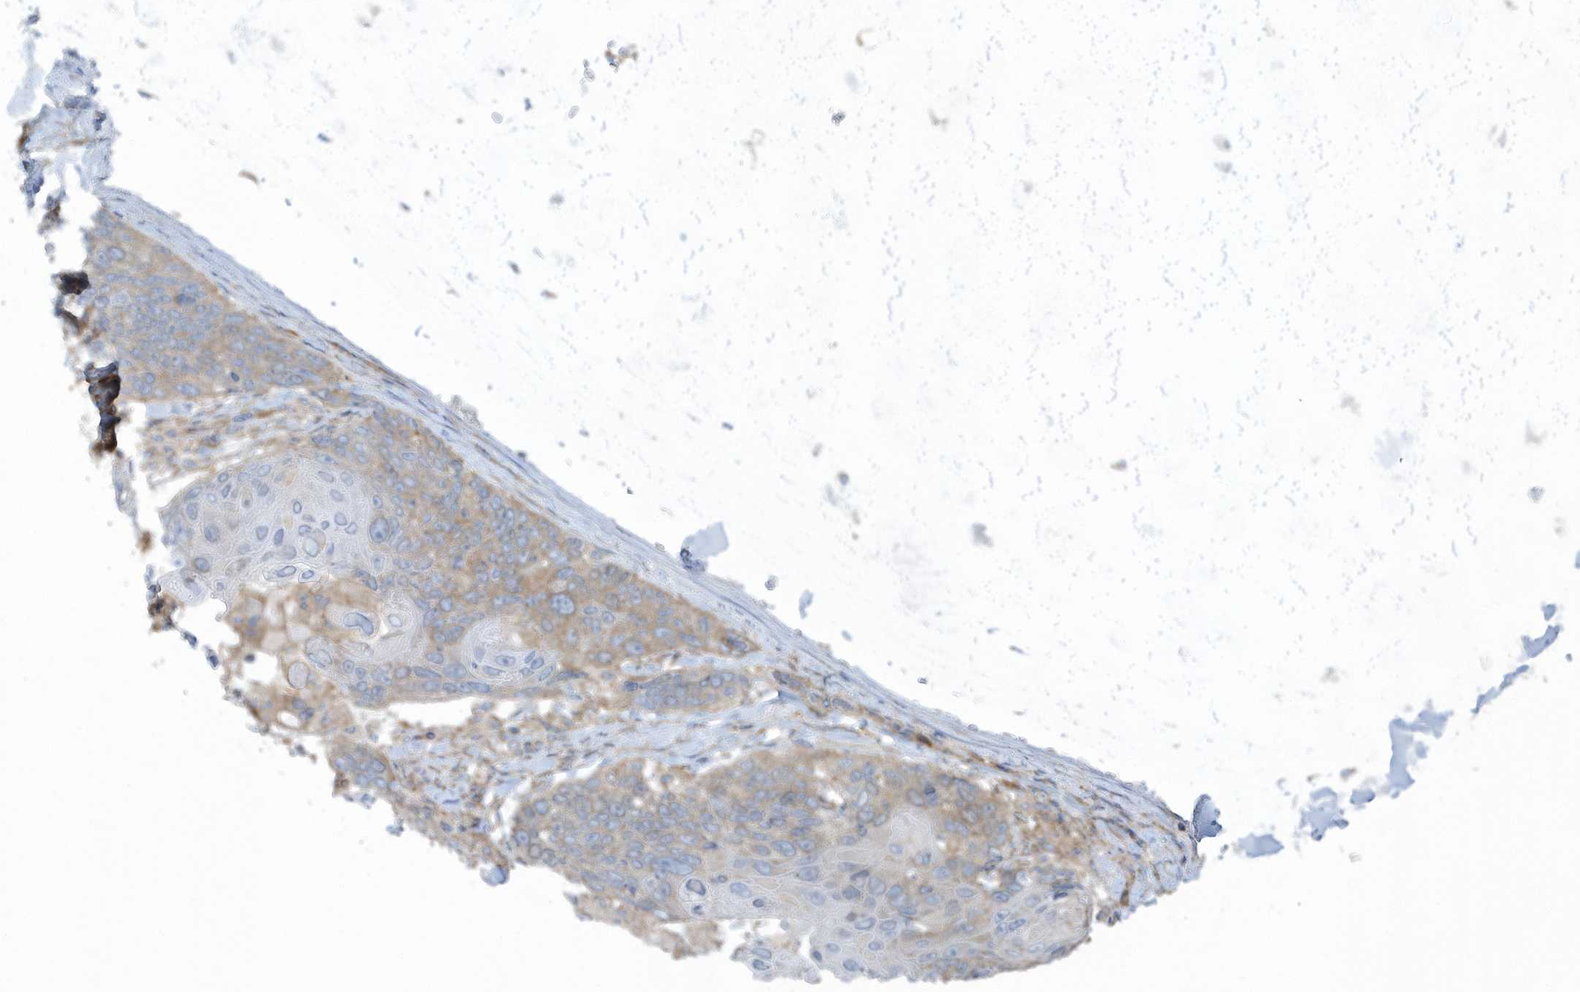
{"staining": {"intensity": "weak", "quantity": "<25%", "location": "cytoplasmic/membranous"}, "tissue": "lung cancer", "cell_type": "Tumor cells", "image_type": "cancer", "snomed": [{"axis": "morphology", "description": "Squamous cell carcinoma, NOS"}, {"axis": "topography", "description": "Lung"}], "caption": "An immunohistochemistry histopathology image of lung cancer (squamous cell carcinoma) is shown. There is no staining in tumor cells of lung cancer (squamous cell carcinoma). (Brightfield microscopy of DAB immunohistochemistry (IHC) at high magnification).", "gene": "CNOT10", "patient": {"sex": "male", "age": 66}}